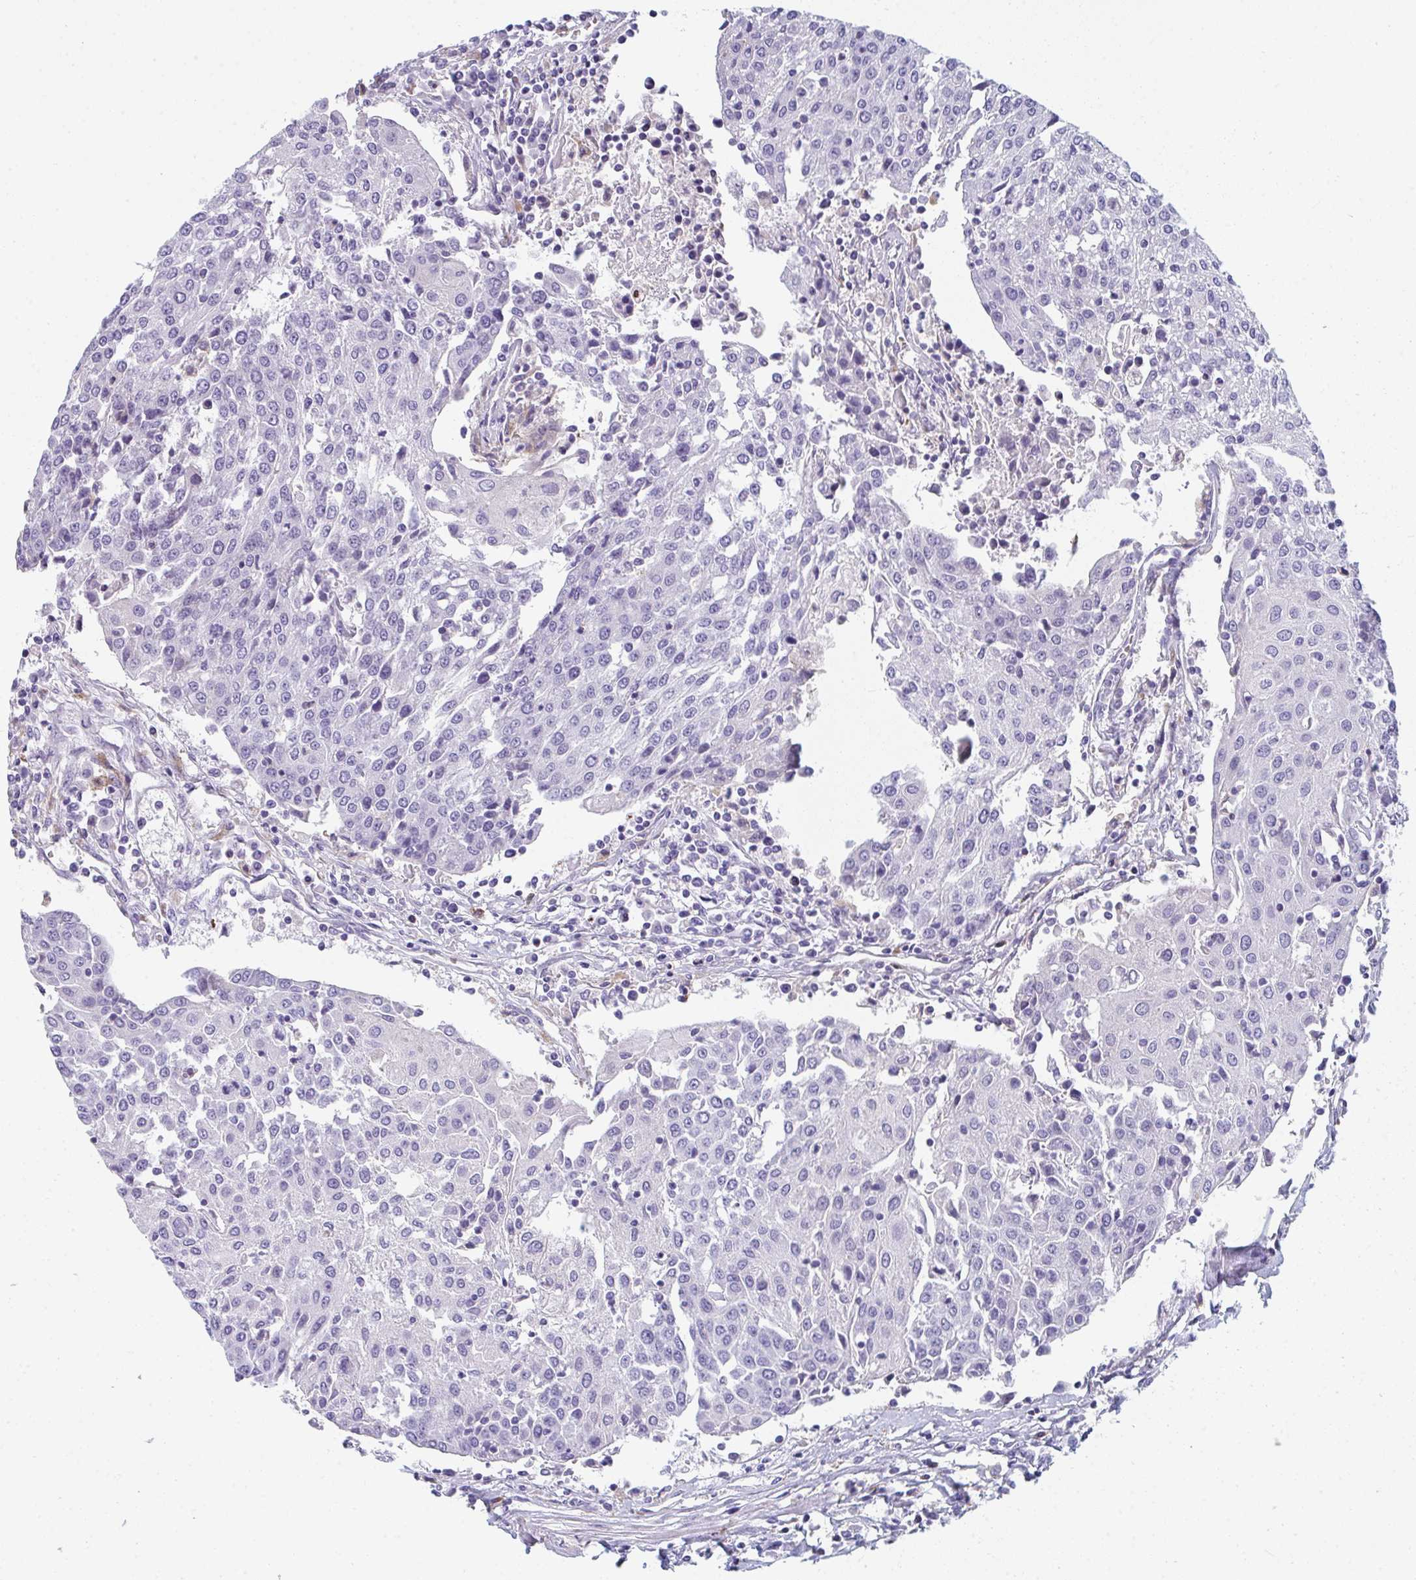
{"staining": {"intensity": "negative", "quantity": "none", "location": "none"}, "tissue": "urothelial cancer", "cell_type": "Tumor cells", "image_type": "cancer", "snomed": [{"axis": "morphology", "description": "Urothelial carcinoma, High grade"}, {"axis": "topography", "description": "Urinary bladder"}], "caption": "IHC of high-grade urothelial carcinoma reveals no expression in tumor cells. (DAB immunohistochemistry (IHC) visualized using brightfield microscopy, high magnification).", "gene": "EIF1AD", "patient": {"sex": "female", "age": 85}}